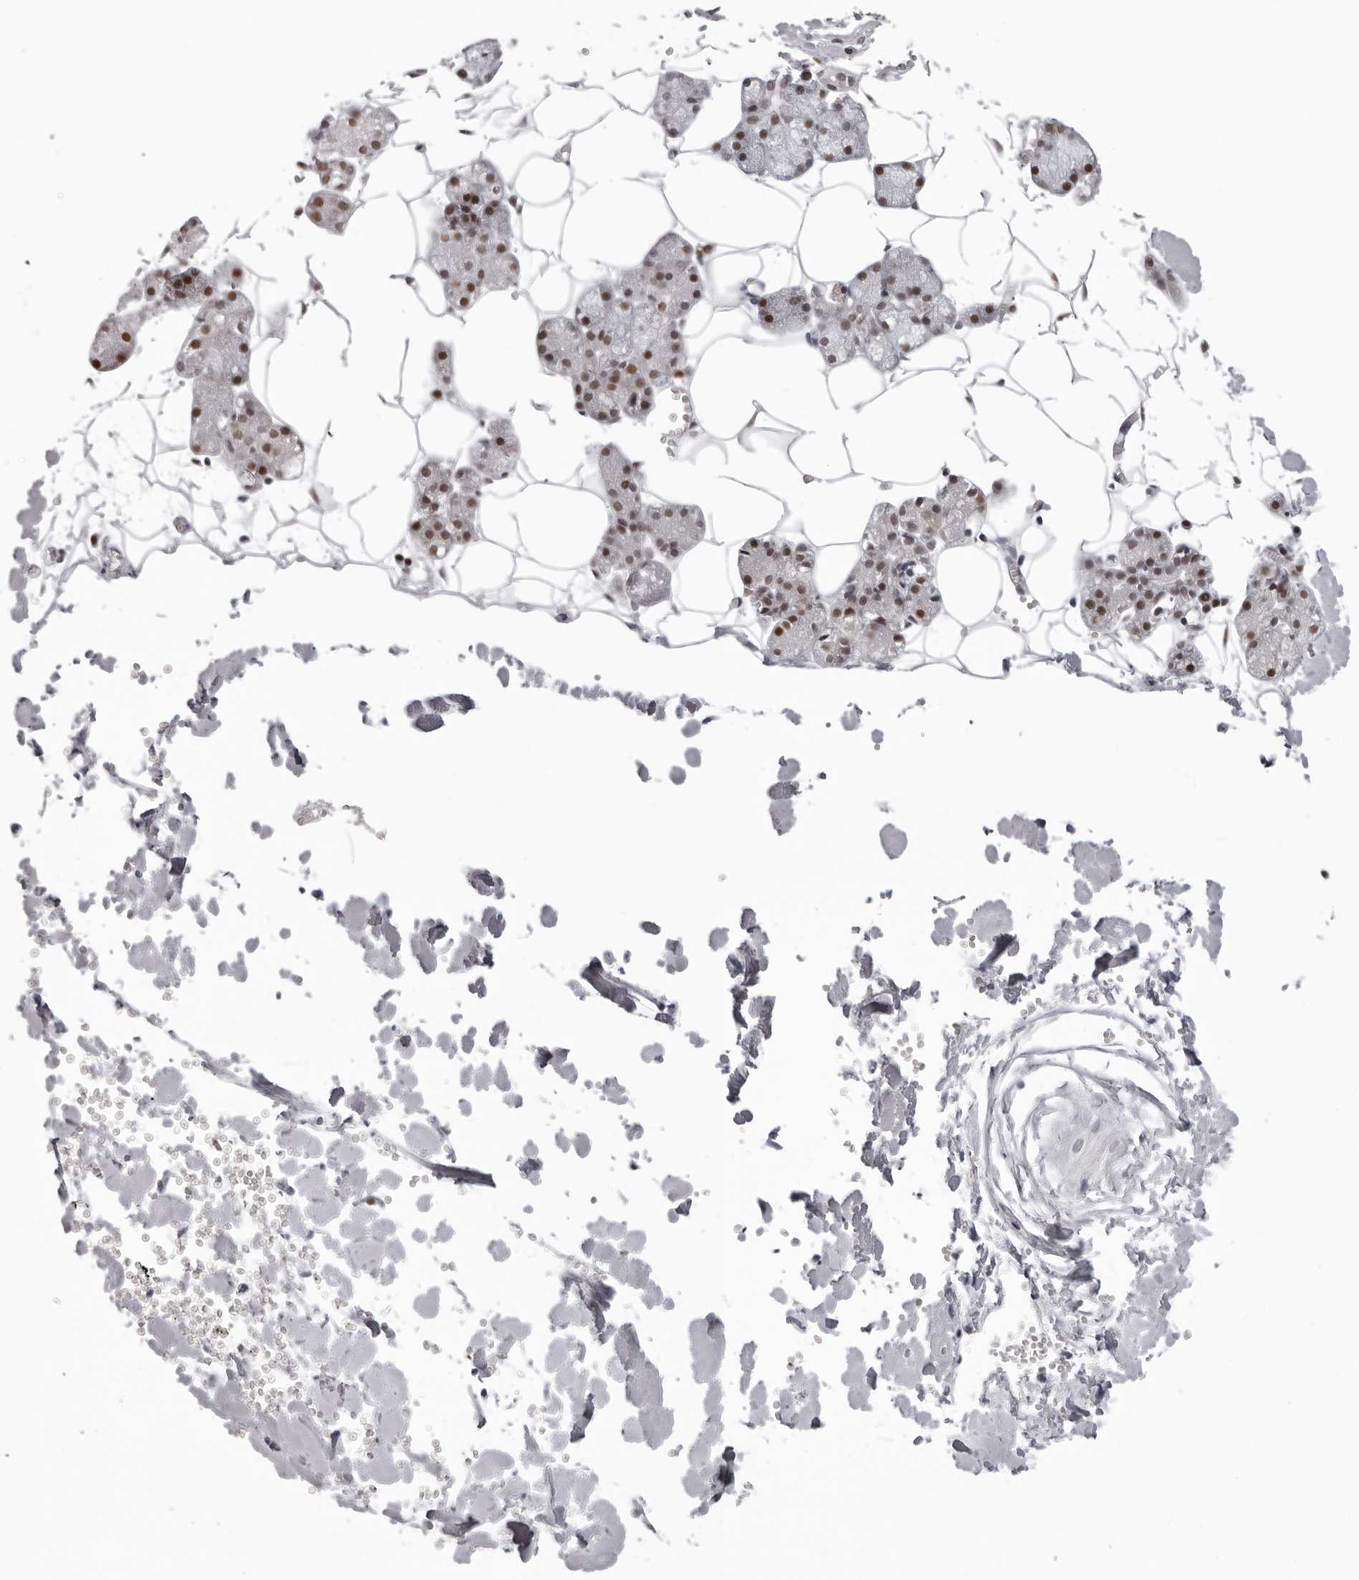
{"staining": {"intensity": "moderate", "quantity": "25%-75%", "location": "nuclear"}, "tissue": "salivary gland", "cell_type": "Glandular cells", "image_type": "normal", "snomed": [{"axis": "morphology", "description": "Normal tissue, NOS"}, {"axis": "topography", "description": "Salivary gland"}], "caption": "Brown immunohistochemical staining in benign human salivary gland displays moderate nuclear staining in approximately 25%-75% of glandular cells. The staining is performed using DAB (3,3'-diaminobenzidine) brown chromogen to label protein expression. The nuclei are counter-stained blue using hematoxylin.", "gene": "HEXIM2", "patient": {"sex": "male", "age": 62}}